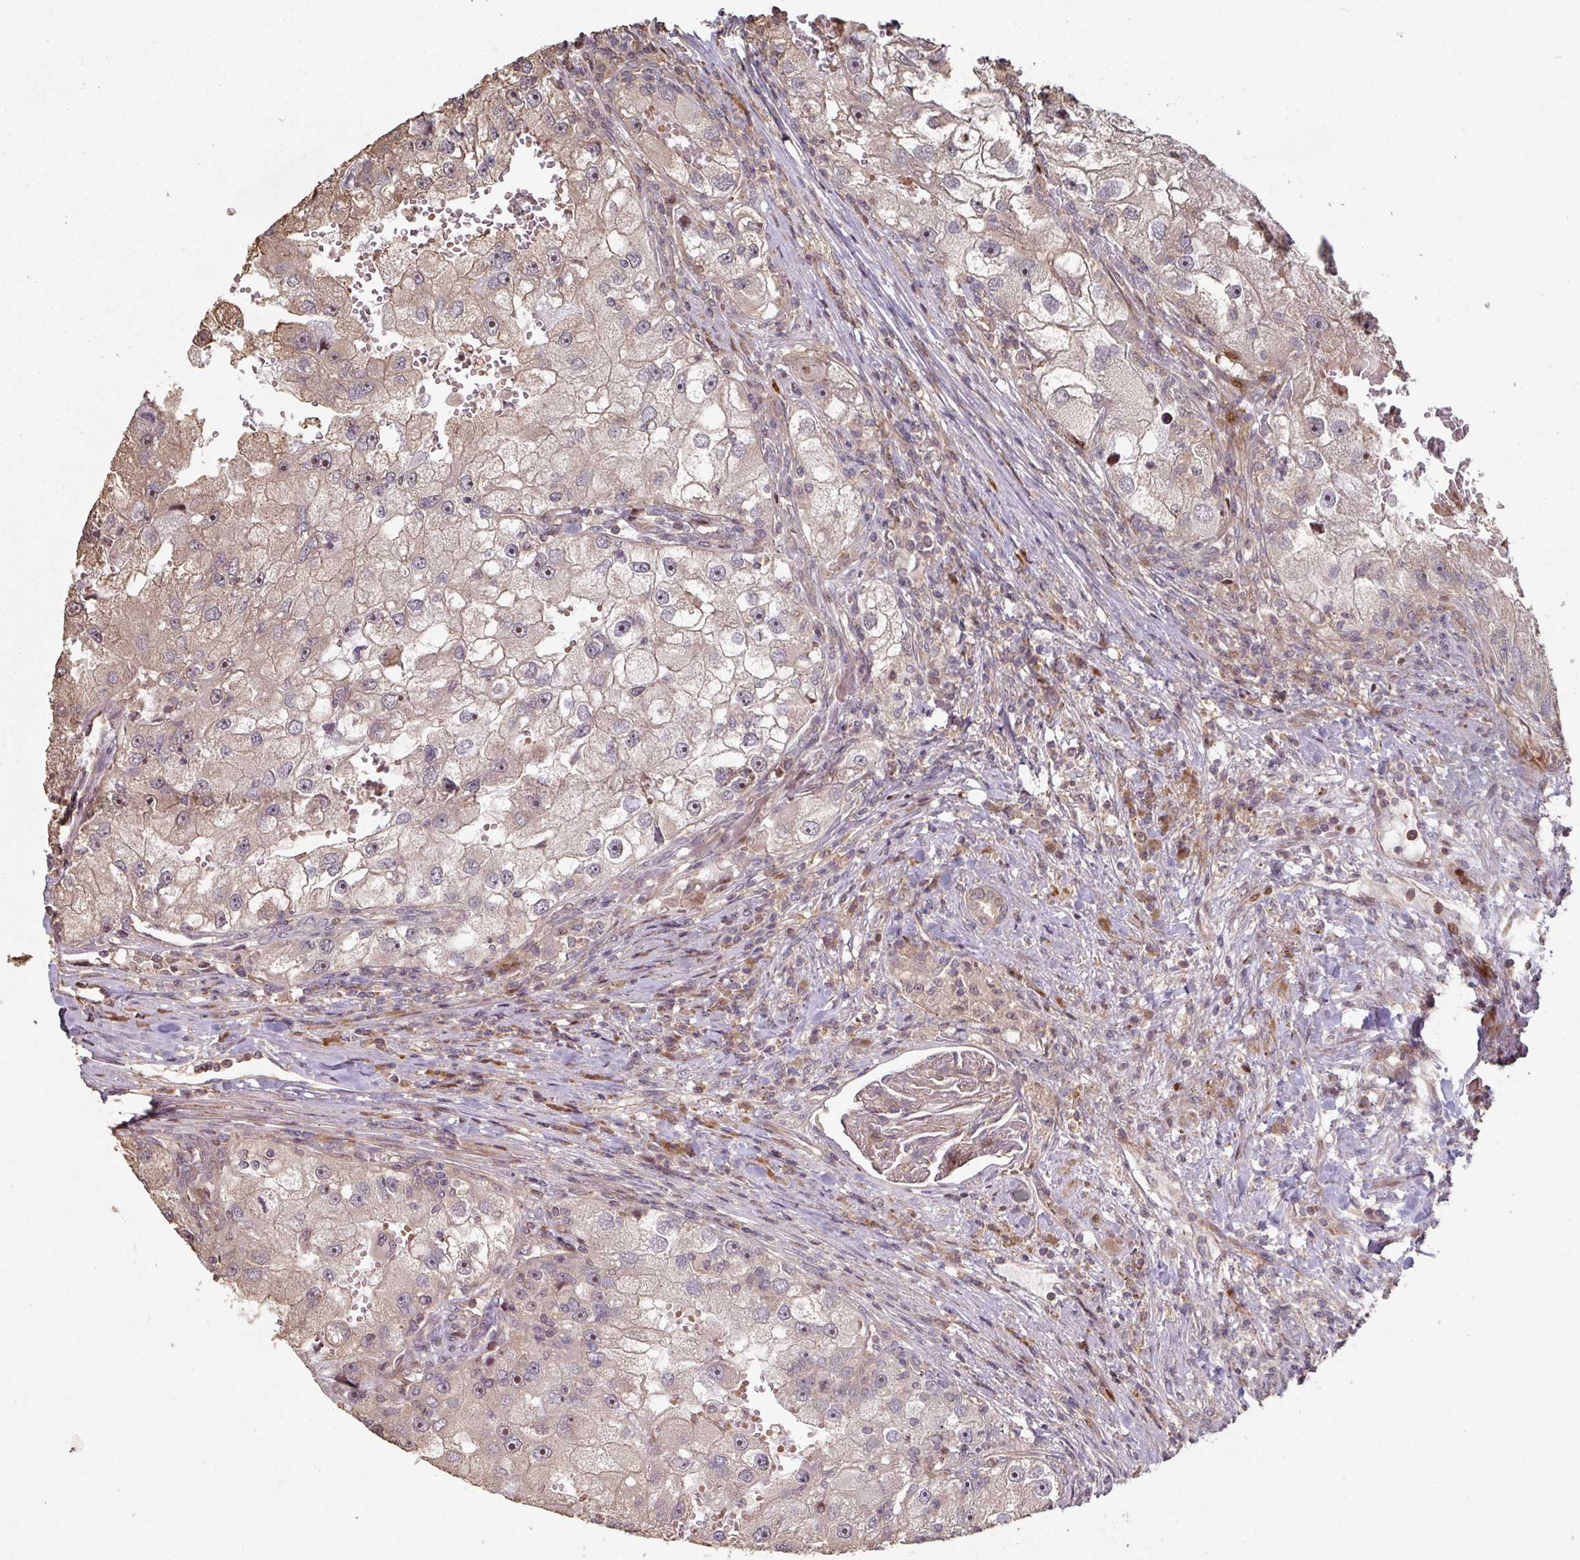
{"staining": {"intensity": "weak", "quantity": "<25%", "location": "cytoplasmic/membranous"}, "tissue": "renal cancer", "cell_type": "Tumor cells", "image_type": "cancer", "snomed": [{"axis": "morphology", "description": "Adenocarcinoma, NOS"}, {"axis": "topography", "description": "Kidney"}], "caption": "A high-resolution histopathology image shows IHC staining of renal cancer (adenocarcinoma), which shows no significant staining in tumor cells.", "gene": "CA7", "patient": {"sex": "male", "age": 63}}